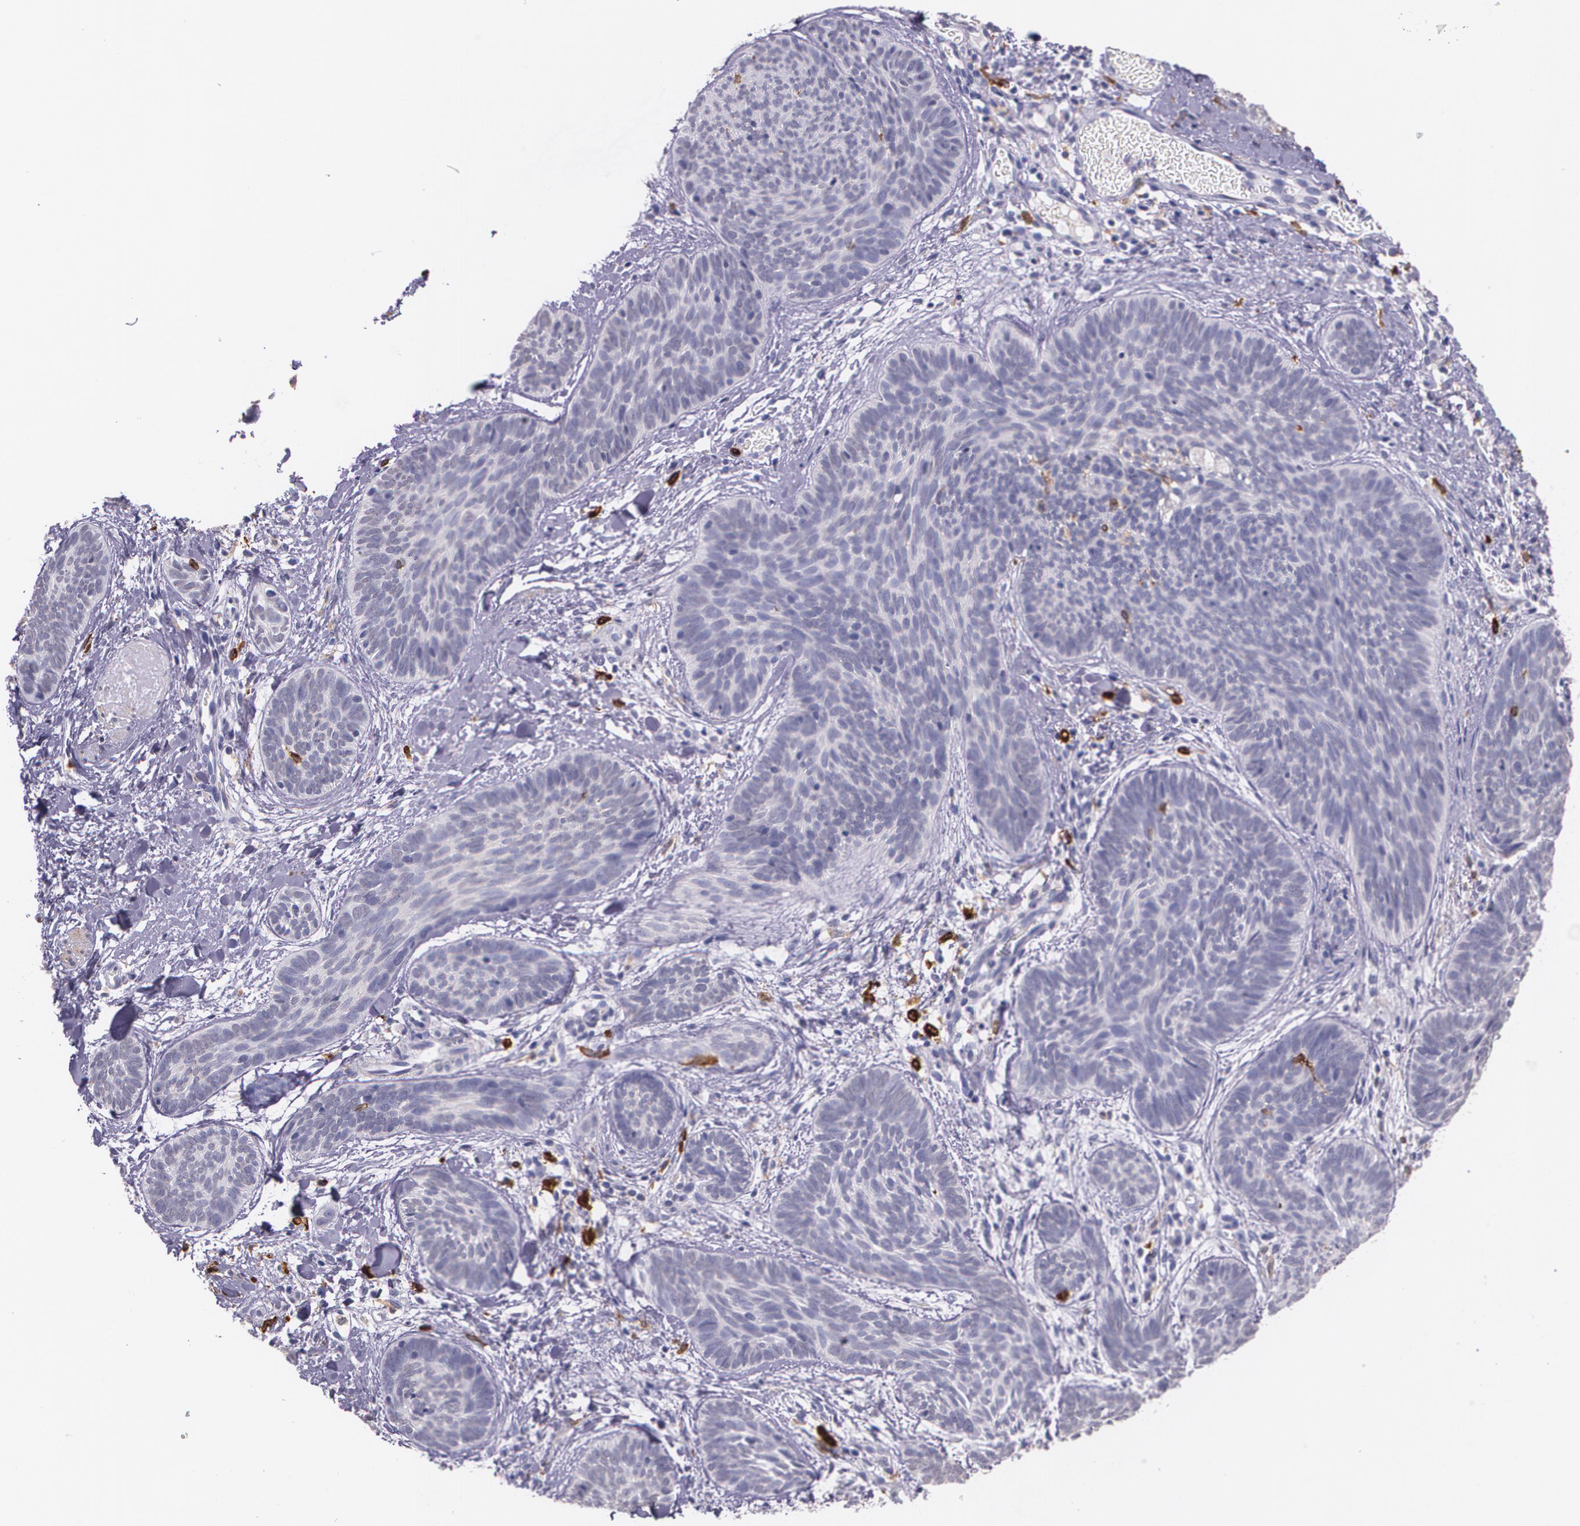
{"staining": {"intensity": "negative", "quantity": "none", "location": "none"}, "tissue": "skin cancer", "cell_type": "Tumor cells", "image_type": "cancer", "snomed": [{"axis": "morphology", "description": "Basal cell carcinoma"}, {"axis": "topography", "description": "Skin"}], "caption": "Immunohistochemistry micrograph of neoplastic tissue: human skin cancer stained with DAB demonstrates no significant protein expression in tumor cells. Nuclei are stained in blue.", "gene": "RTN1", "patient": {"sex": "female", "age": 81}}